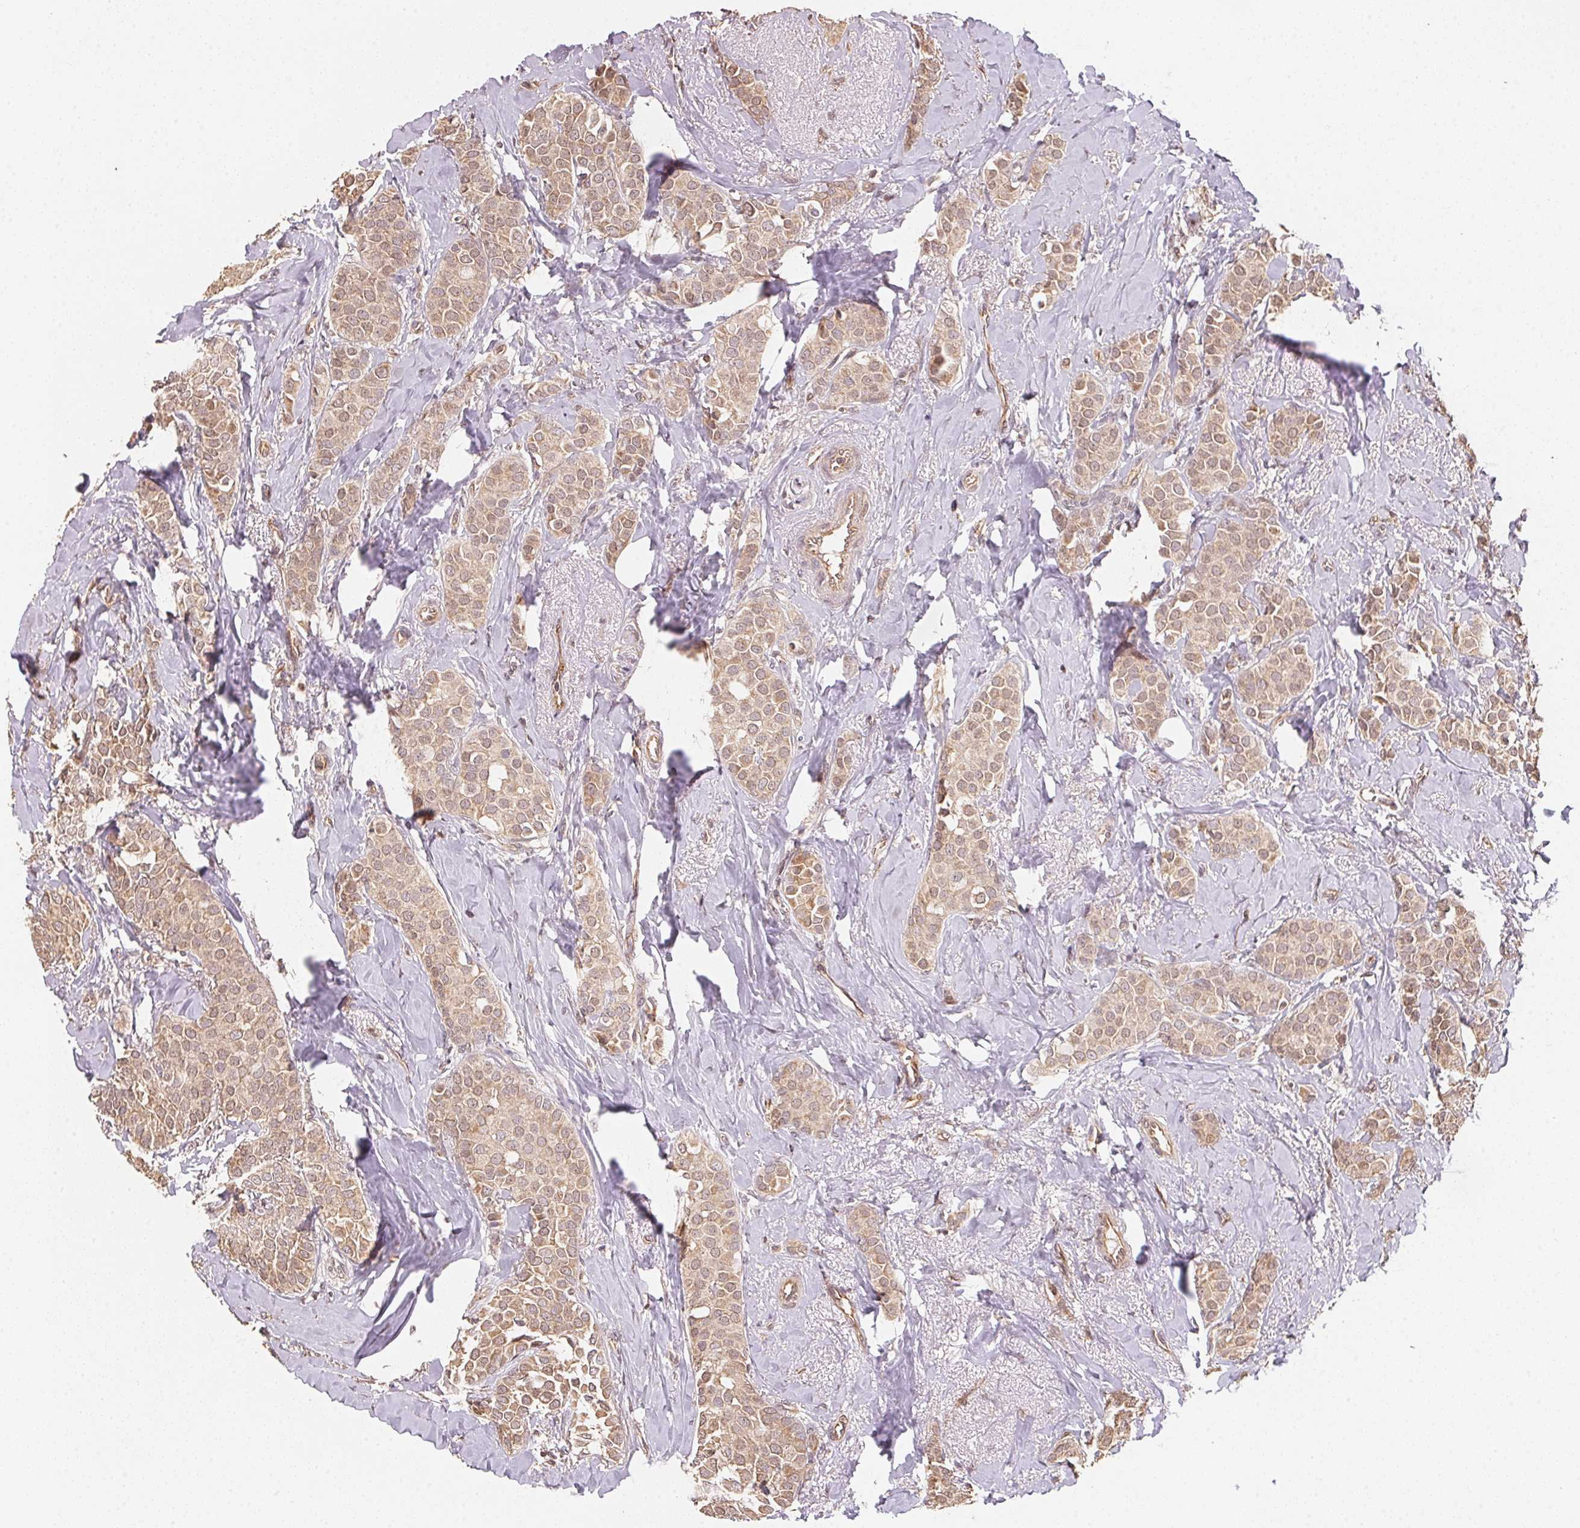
{"staining": {"intensity": "moderate", "quantity": ">75%", "location": "cytoplasmic/membranous"}, "tissue": "breast cancer", "cell_type": "Tumor cells", "image_type": "cancer", "snomed": [{"axis": "morphology", "description": "Duct carcinoma"}, {"axis": "topography", "description": "Breast"}], "caption": "A medium amount of moderate cytoplasmic/membranous expression is present in approximately >75% of tumor cells in breast cancer (infiltrating ductal carcinoma) tissue. The staining was performed using DAB, with brown indicating positive protein expression. Nuclei are stained blue with hematoxylin.", "gene": "TMEM222", "patient": {"sex": "female", "age": 79}}